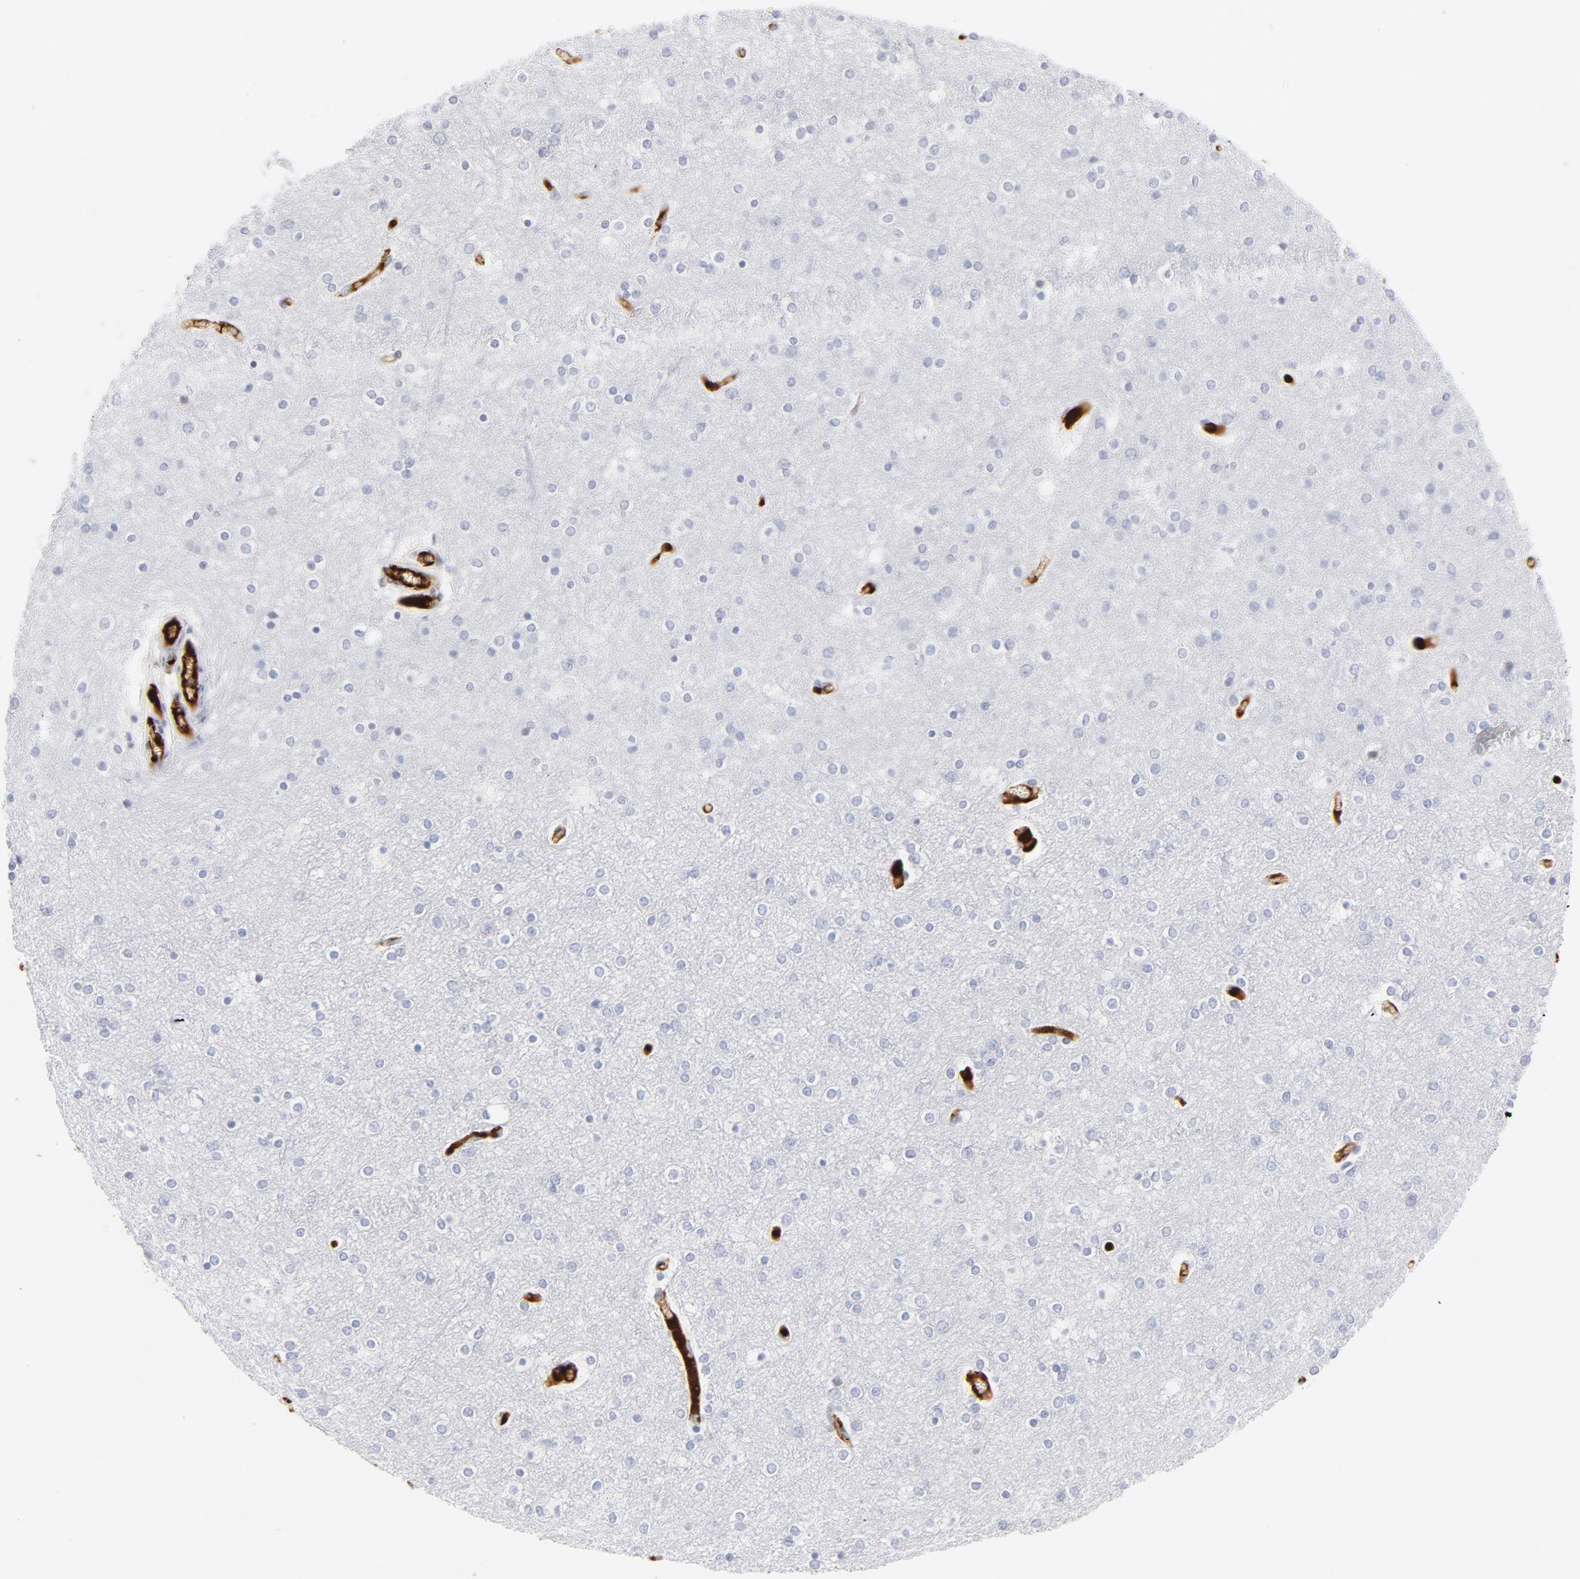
{"staining": {"intensity": "moderate", "quantity": ">75%", "location": "cytoplasmic/membranous"}, "tissue": "cerebral cortex", "cell_type": "Endothelial cells", "image_type": "normal", "snomed": [{"axis": "morphology", "description": "Normal tissue, NOS"}, {"axis": "topography", "description": "Cerebral cortex"}], "caption": "Immunohistochemistry (IHC) image of unremarkable cerebral cortex: cerebral cortex stained using IHC demonstrates medium levels of moderate protein expression localized specifically in the cytoplasmic/membranous of endothelial cells, appearing as a cytoplasmic/membranous brown color.", "gene": "PLAT", "patient": {"sex": "female", "age": 54}}